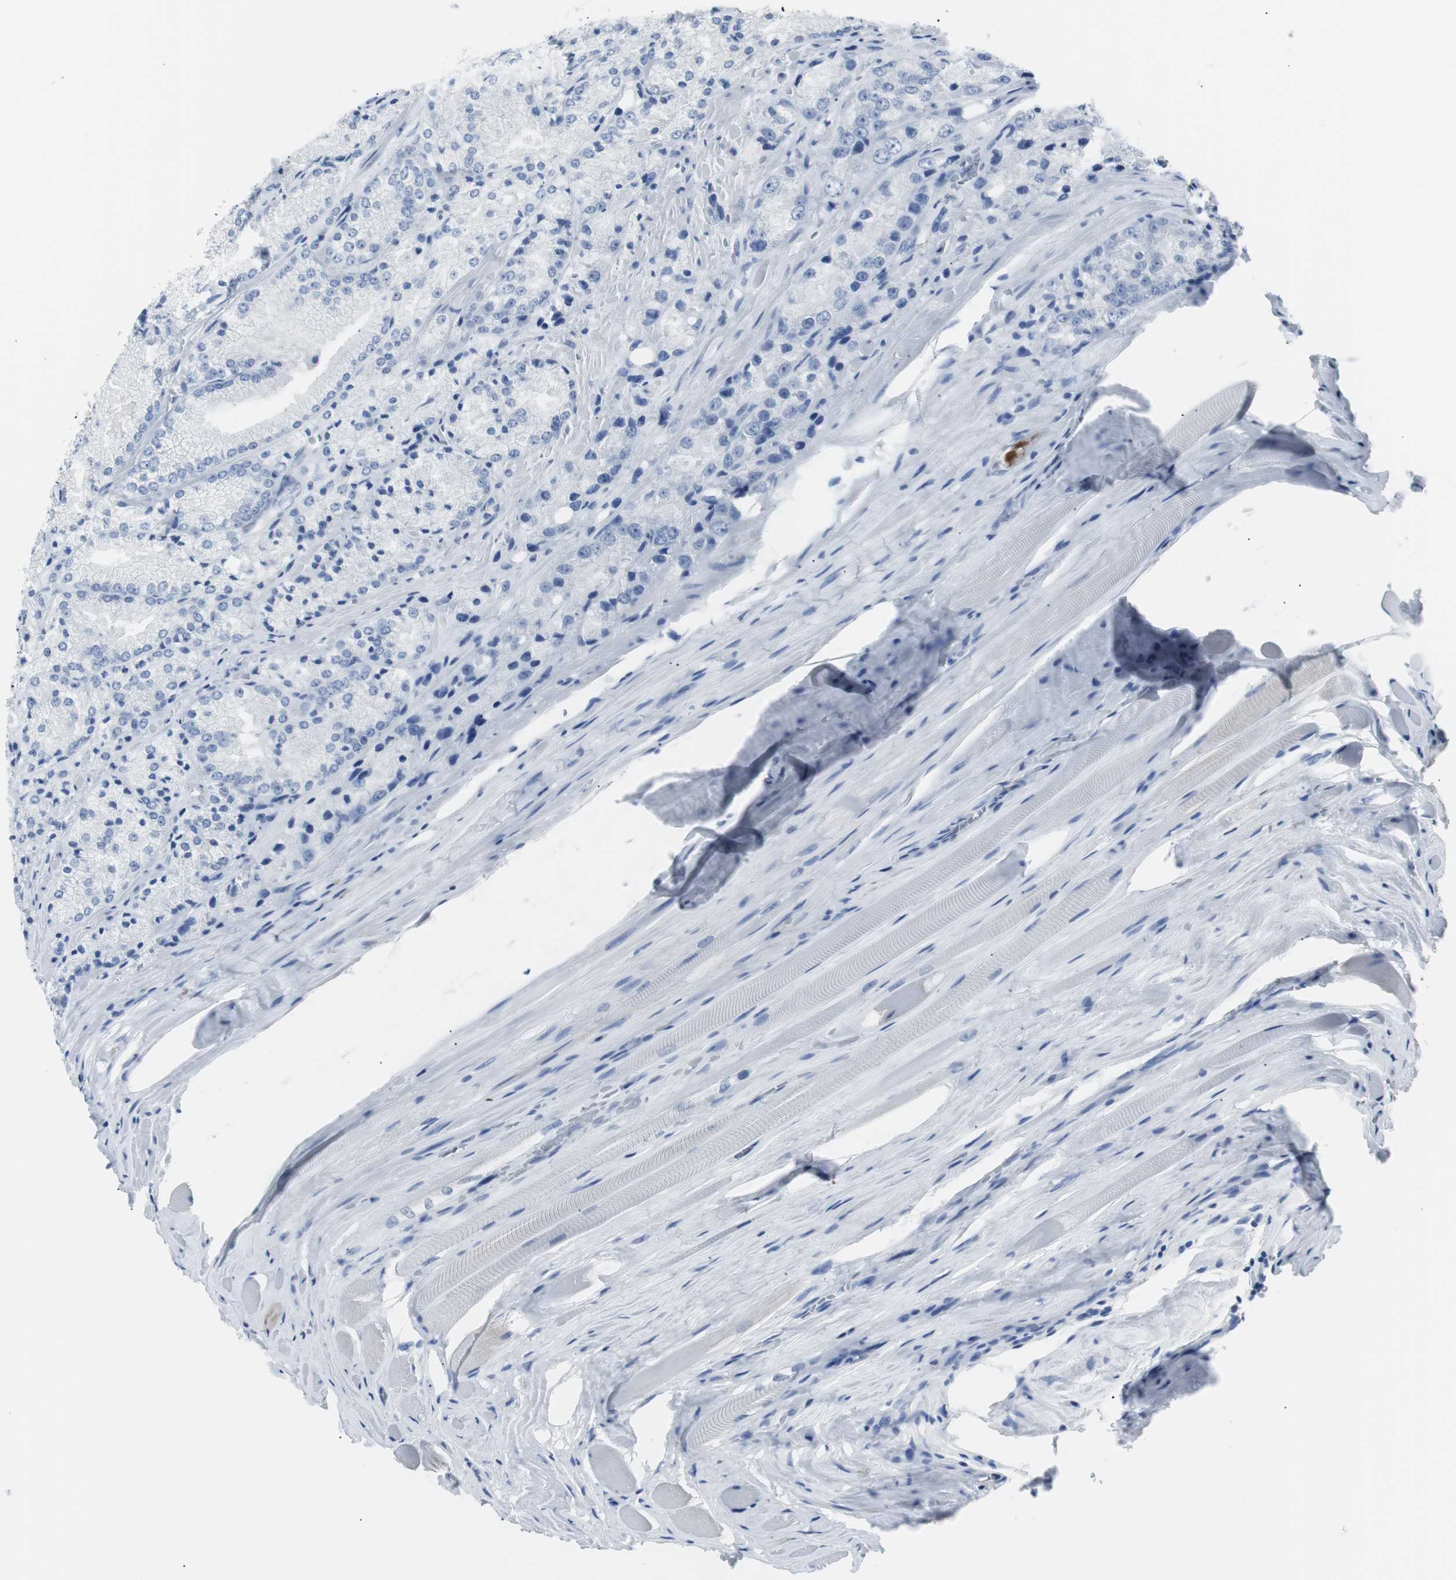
{"staining": {"intensity": "negative", "quantity": "none", "location": "none"}, "tissue": "prostate cancer", "cell_type": "Tumor cells", "image_type": "cancer", "snomed": [{"axis": "morphology", "description": "Adenocarcinoma, Low grade"}, {"axis": "topography", "description": "Prostate"}], "caption": "There is no significant positivity in tumor cells of prostate adenocarcinoma (low-grade). (Stains: DAB (3,3'-diaminobenzidine) IHC with hematoxylin counter stain, Microscopy: brightfield microscopy at high magnification).", "gene": "GAP43", "patient": {"sex": "male", "age": 64}}